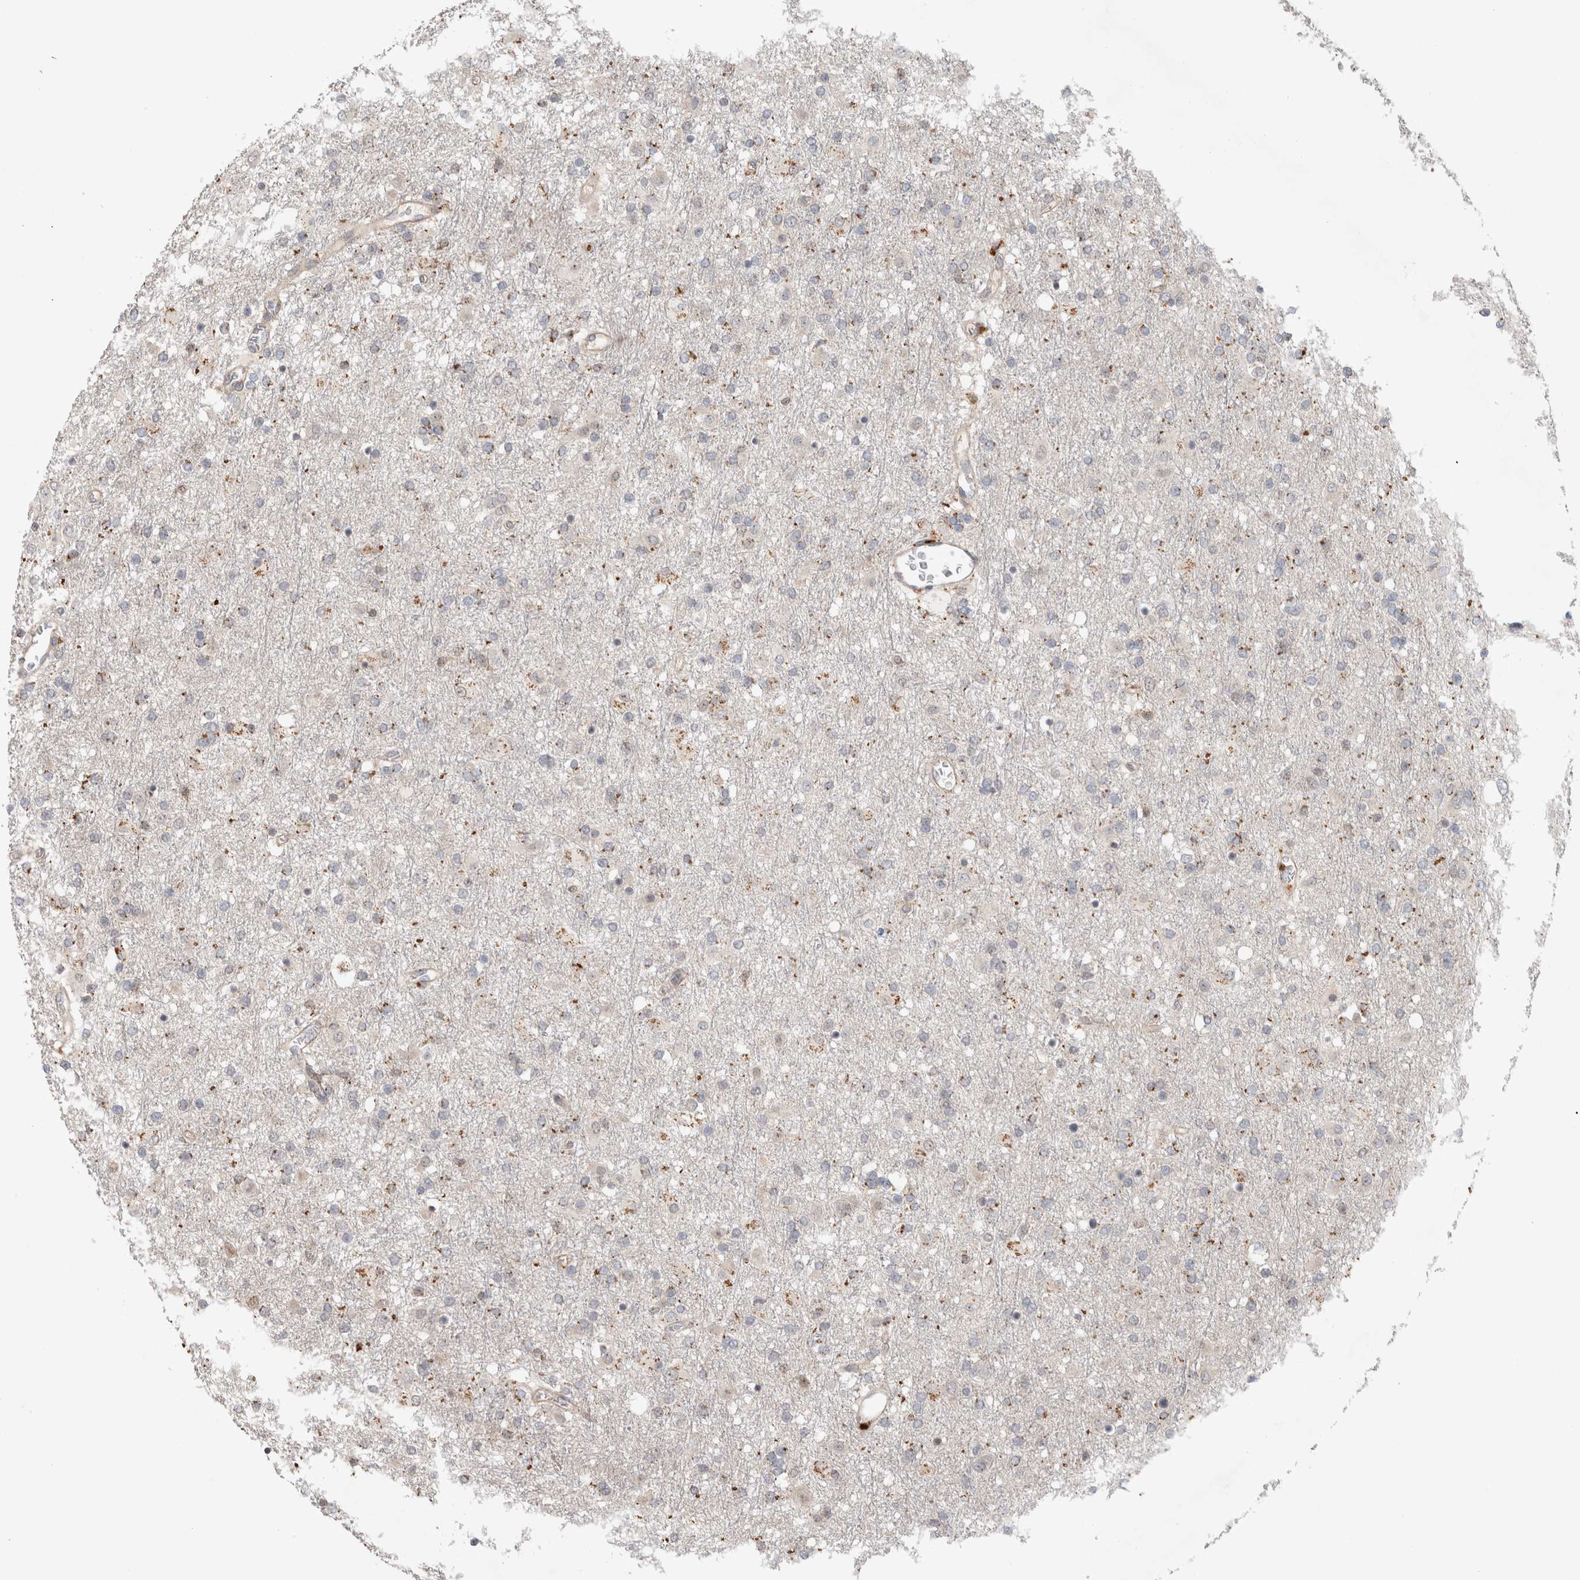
{"staining": {"intensity": "weak", "quantity": "<25%", "location": "cytoplasmic/membranous"}, "tissue": "glioma", "cell_type": "Tumor cells", "image_type": "cancer", "snomed": [{"axis": "morphology", "description": "Glioma, malignant, Low grade"}, {"axis": "topography", "description": "Brain"}], "caption": "The immunohistochemistry (IHC) histopathology image has no significant expression in tumor cells of glioma tissue.", "gene": "NAB2", "patient": {"sex": "male", "age": 65}}